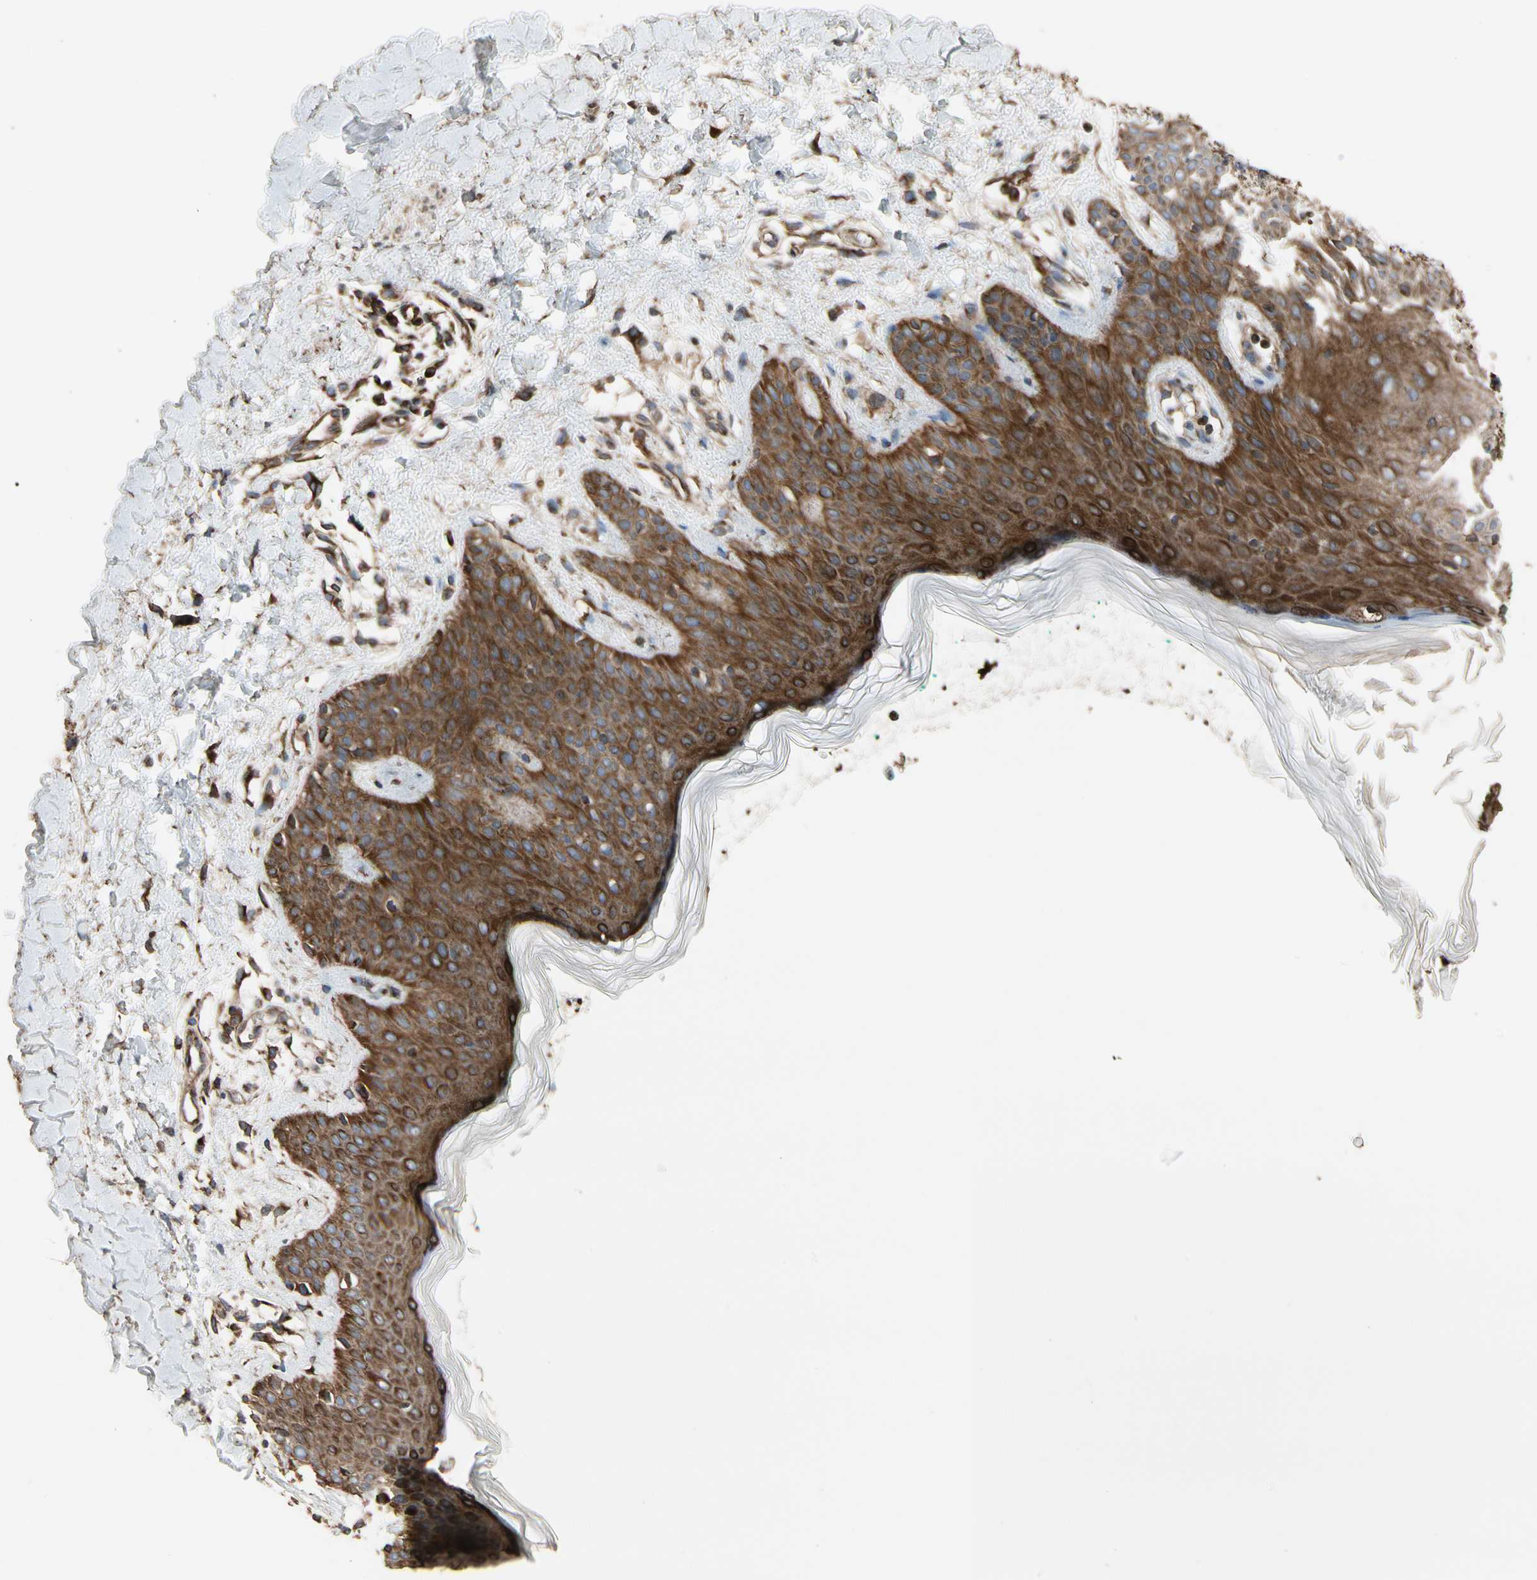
{"staining": {"intensity": "moderate", "quantity": ">75%", "location": "cytoplasmic/membranous"}, "tissue": "melanoma", "cell_type": "Tumor cells", "image_type": "cancer", "snomed": [{"axis": "morphology", "description": "Malignant melanoma, NOS"}, {"axis": "topography", "description": "Skin"}], "caption": "A high-resolution histopathology image shows IHC staining of melanoma, which reveals moderate cytoplasmic/membranous expression in about >75% of tumor cells.", "gene": "TUBA1A", "patient": {"sex": "female", "age": 46}}